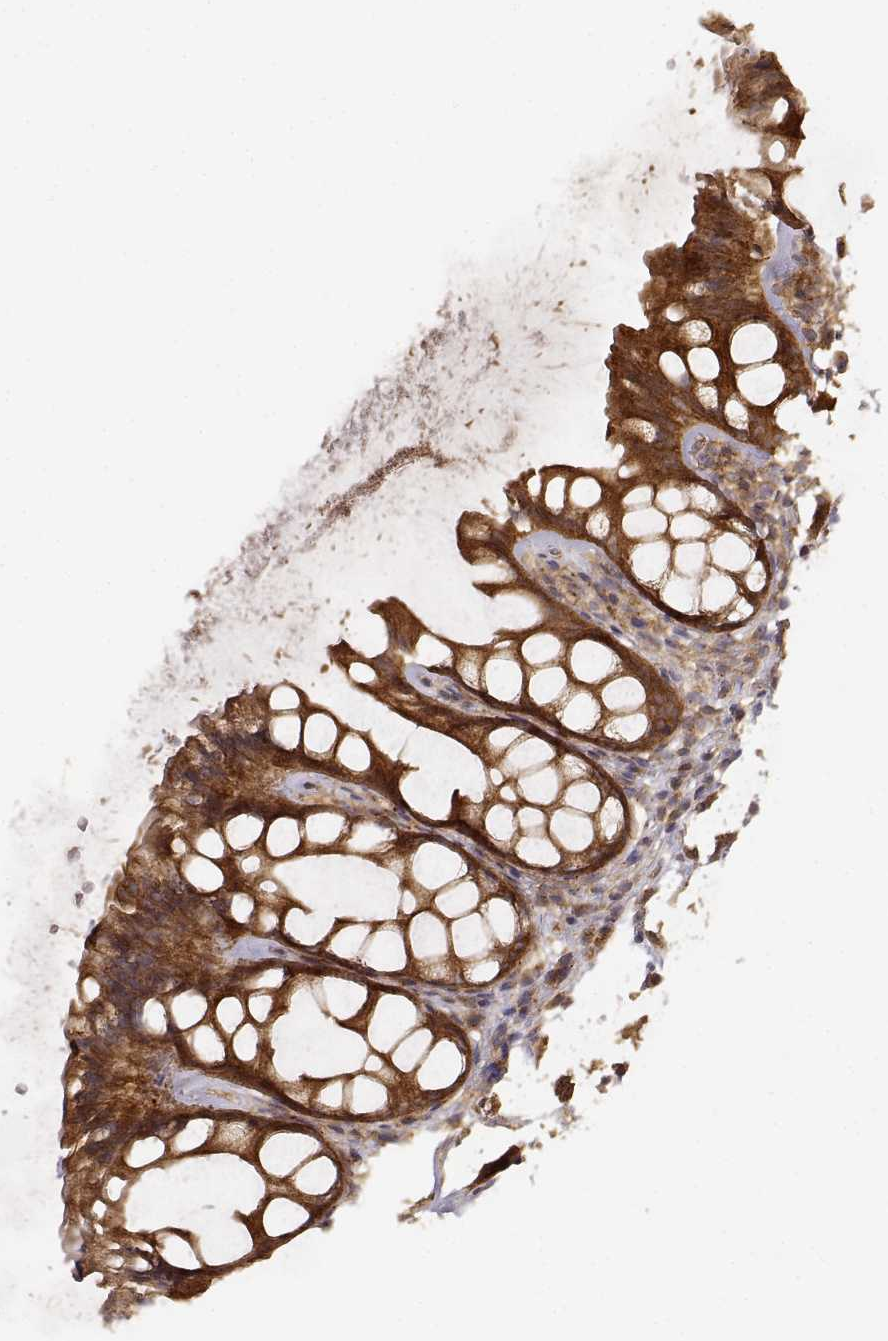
{"staining": {"intensity": "strong", "quantity": ">75%", "location": "cytoplasmic/membranous"}, "tissue": "rectum", "cell_type": "Glandular cells", "image_type": "normal", "snomed": [{"axis": "morphology", "description": "Normal tissue, NOS"}, {"axis": "topography", "description": "Rectum"}], "caption": "Protein expression analysis of normal human rectum reveals strong cytoplasmic/membranous expression in approximately >75% of glandular cells.", "gene": "CDK5RAP2", "patient": {"sex": "female", "age": 62}}